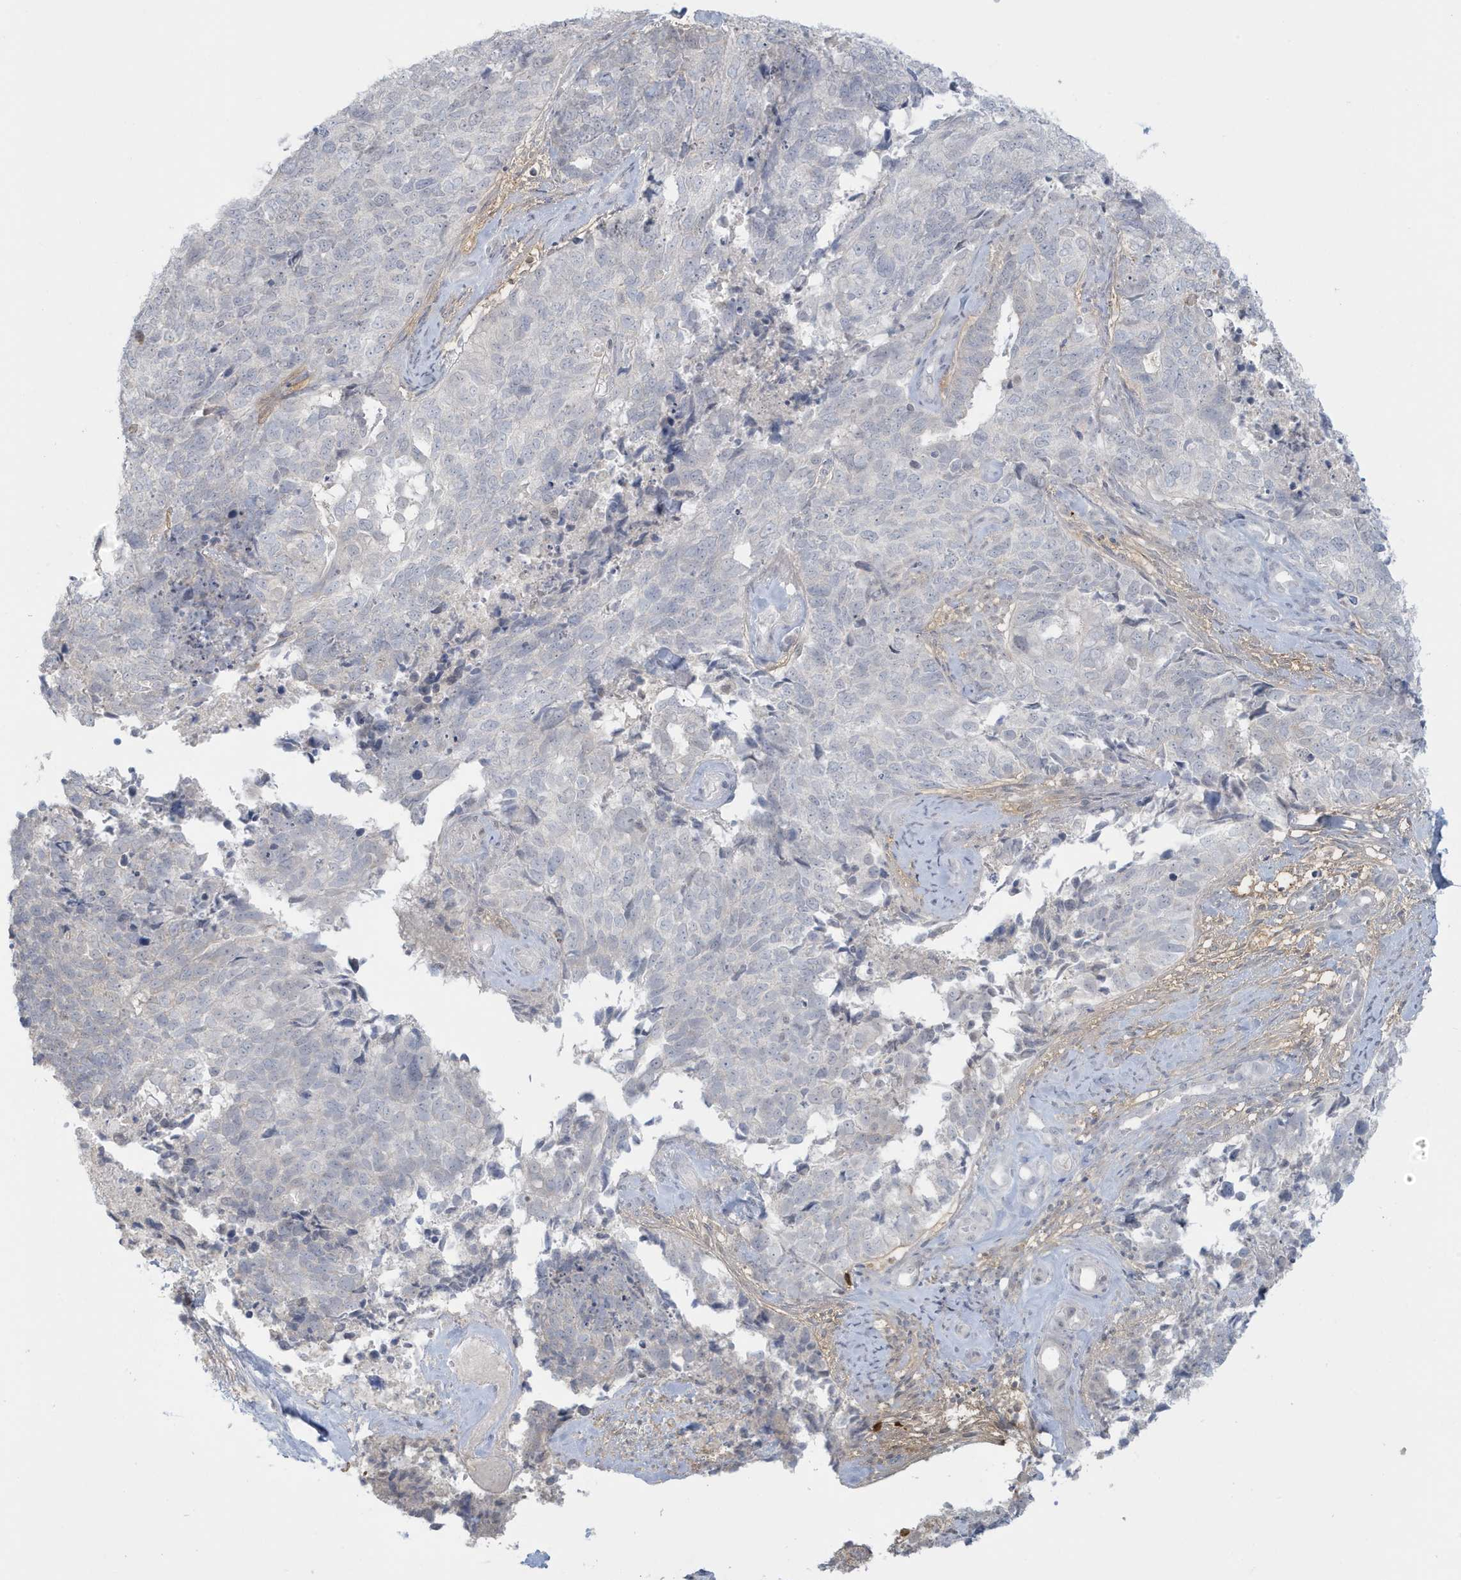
{"staining": {"intensity": "negative", "quantity": "none", "location": "none"}, "tissue": "cervical cancer", "cell_type": "Tumor cells", "image_type": "cancer", "snomed": [{"axis": "morphology", "description": "Squamous cell carcinoma, NOS"}, {"axis": "topography", "description": "Cervix"}], "caption": "An immunohistochemistry image of cervical cancer is shown. There is no staining in tumor cells of cervical cancer.", "gene": "HERC6", "patient": {"sex": "female", "age": 63}}